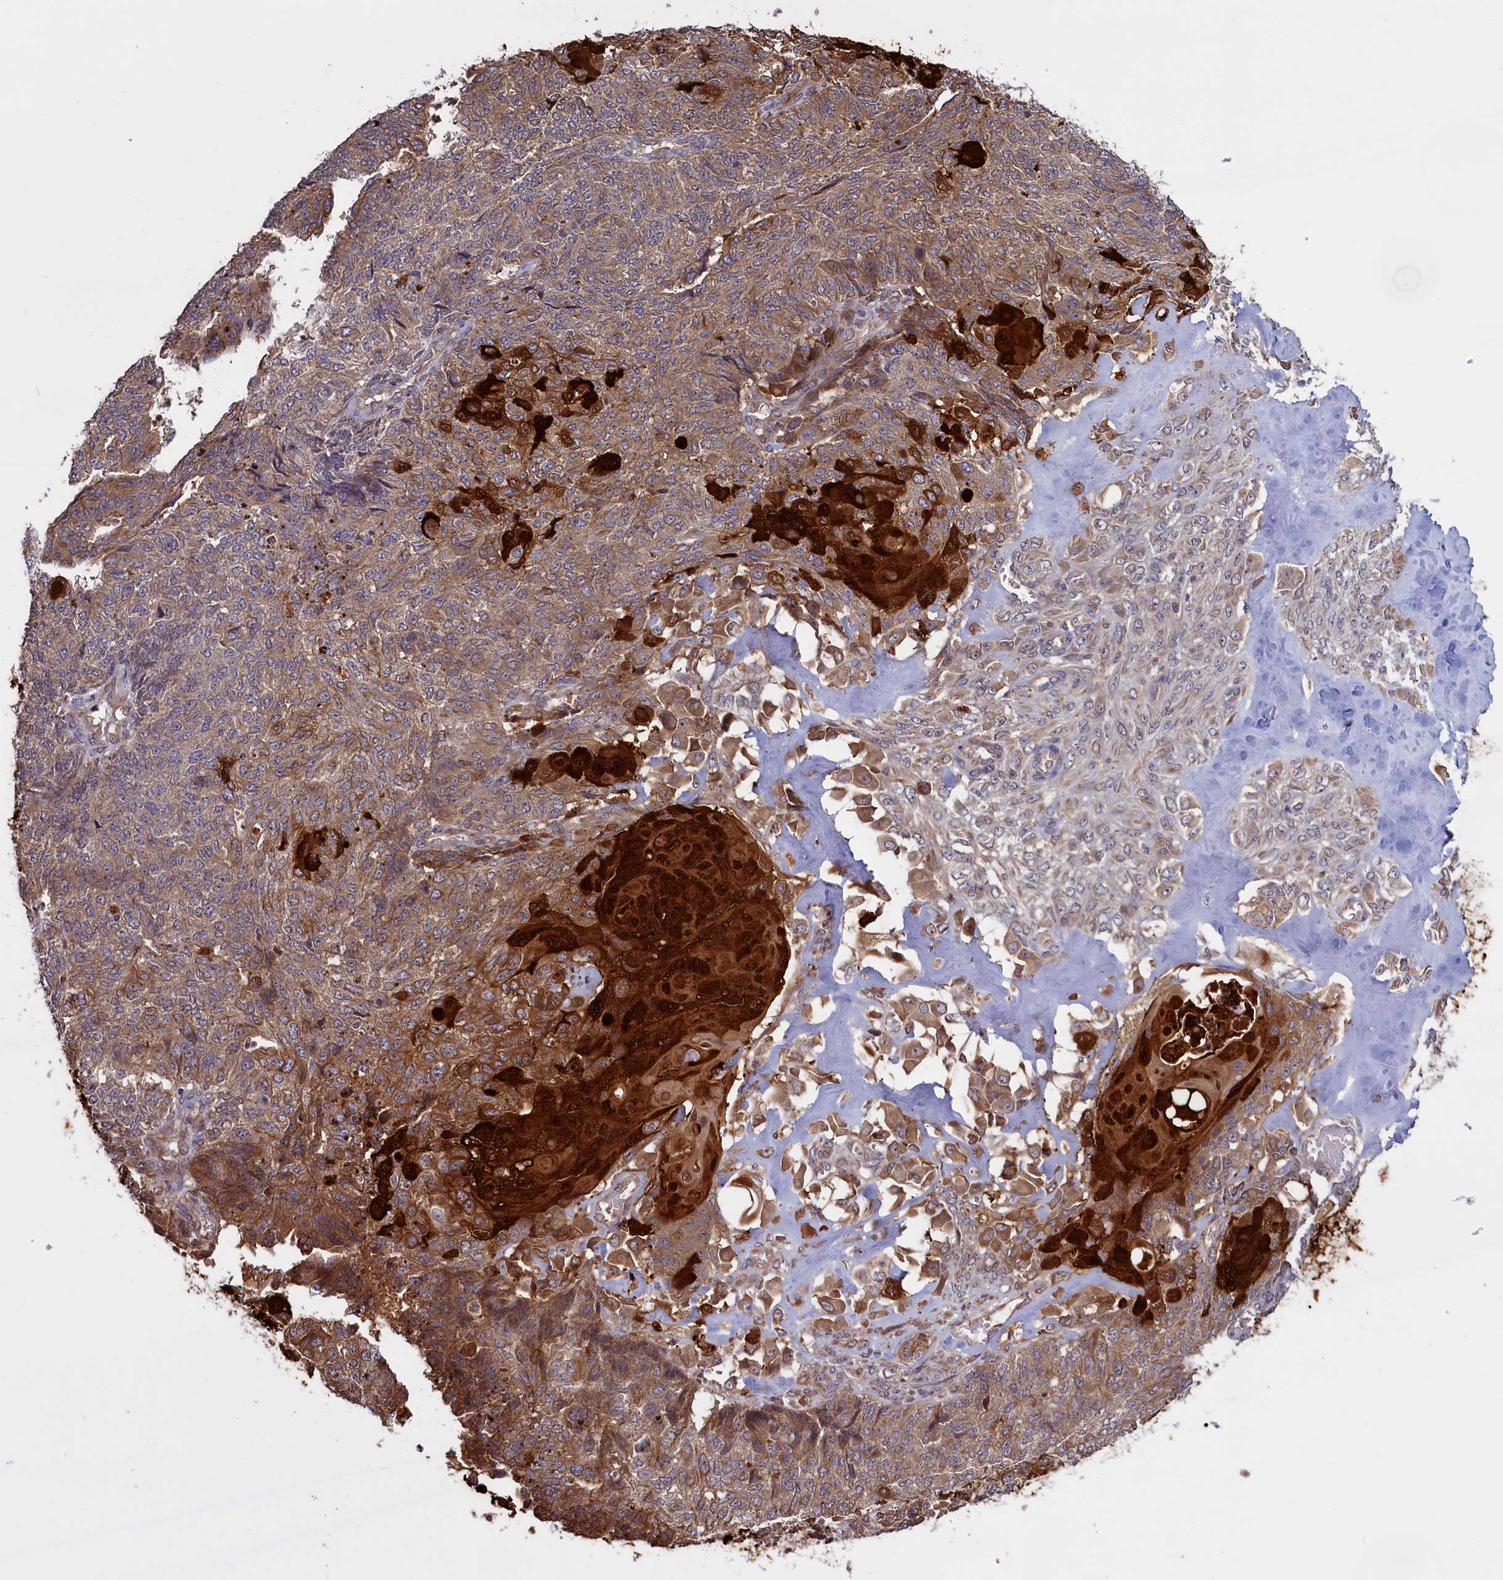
{"staining": {"intensity": "moderate", "quantity": ">75%", "location": "cytoplasmic/membranous"}, "tissue": "endometrial cancer", "cell_type": "Tumor cells", "image_type": "cancer", "snomed": [{"axis": "morphology", "description": "Adenocarcinoma, NOS"}, {"axis": "topography", "description": "Endometrium"}], "caption": "Tumor cells show moderate cytoplasmic/membranous expression in about >75% of cells in endometrial adenocarcinoma.", "gene": "DENND1B", "patient": {"sex": "female", "age": 32}}